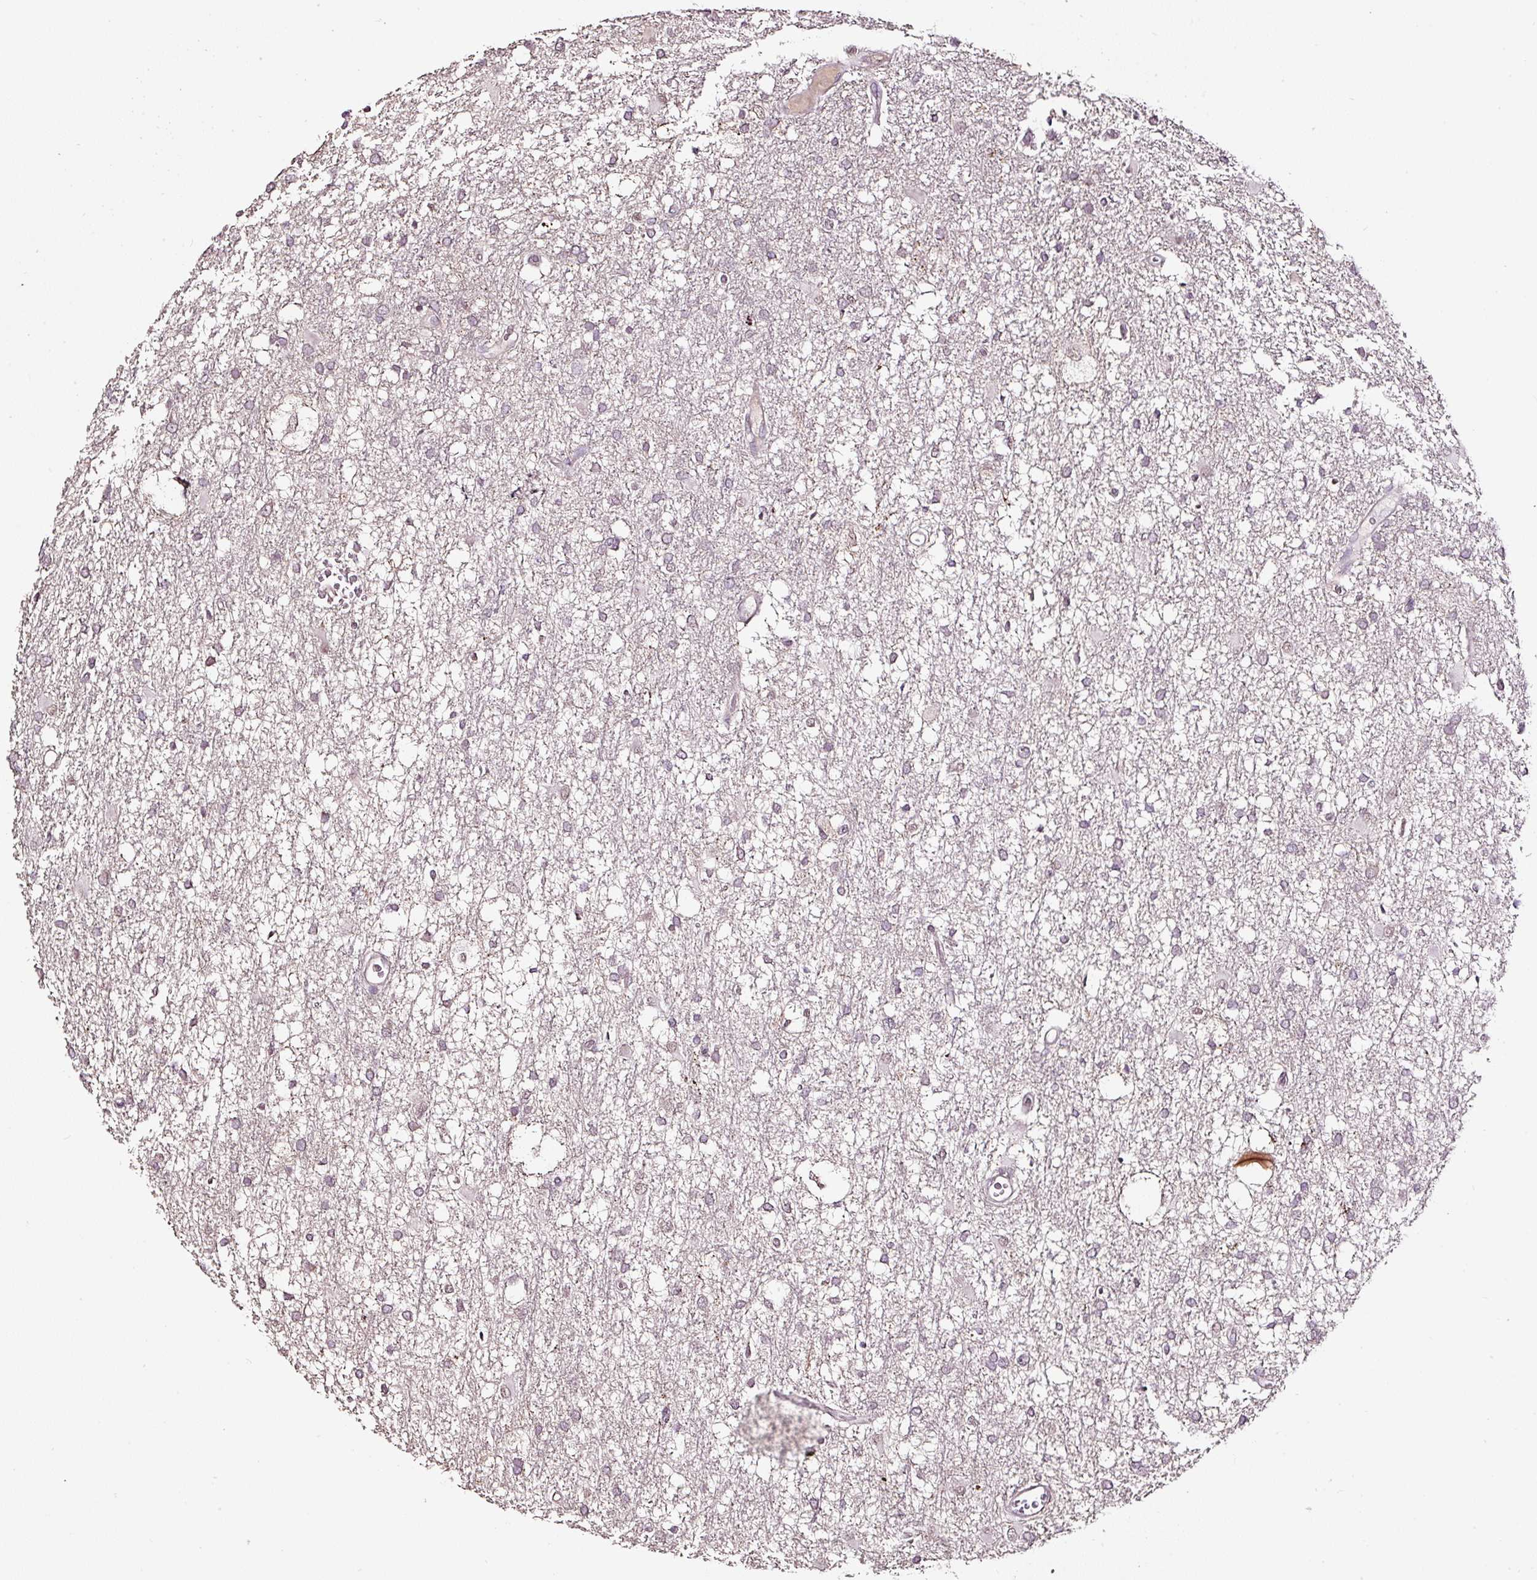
{"staining": {"intensity": "negative", "quantity": "none", "location": "none"}, "tissue": "glioma", "cell_type": "Tumor cells", "image_type": "cancer", "snomed": [{"axis": "morphology", "description": "Glioma, malignant, High grade"}, {"axis": "topography", "description": "Brain"}], "caption": "Immunohistochemistry (IHC) micrograph of glioma stained for a protein (brown), which exhibits no staining in tumor cells.", "gene": "LRRC24", "patient": {"sex": "male", "age": 61}}